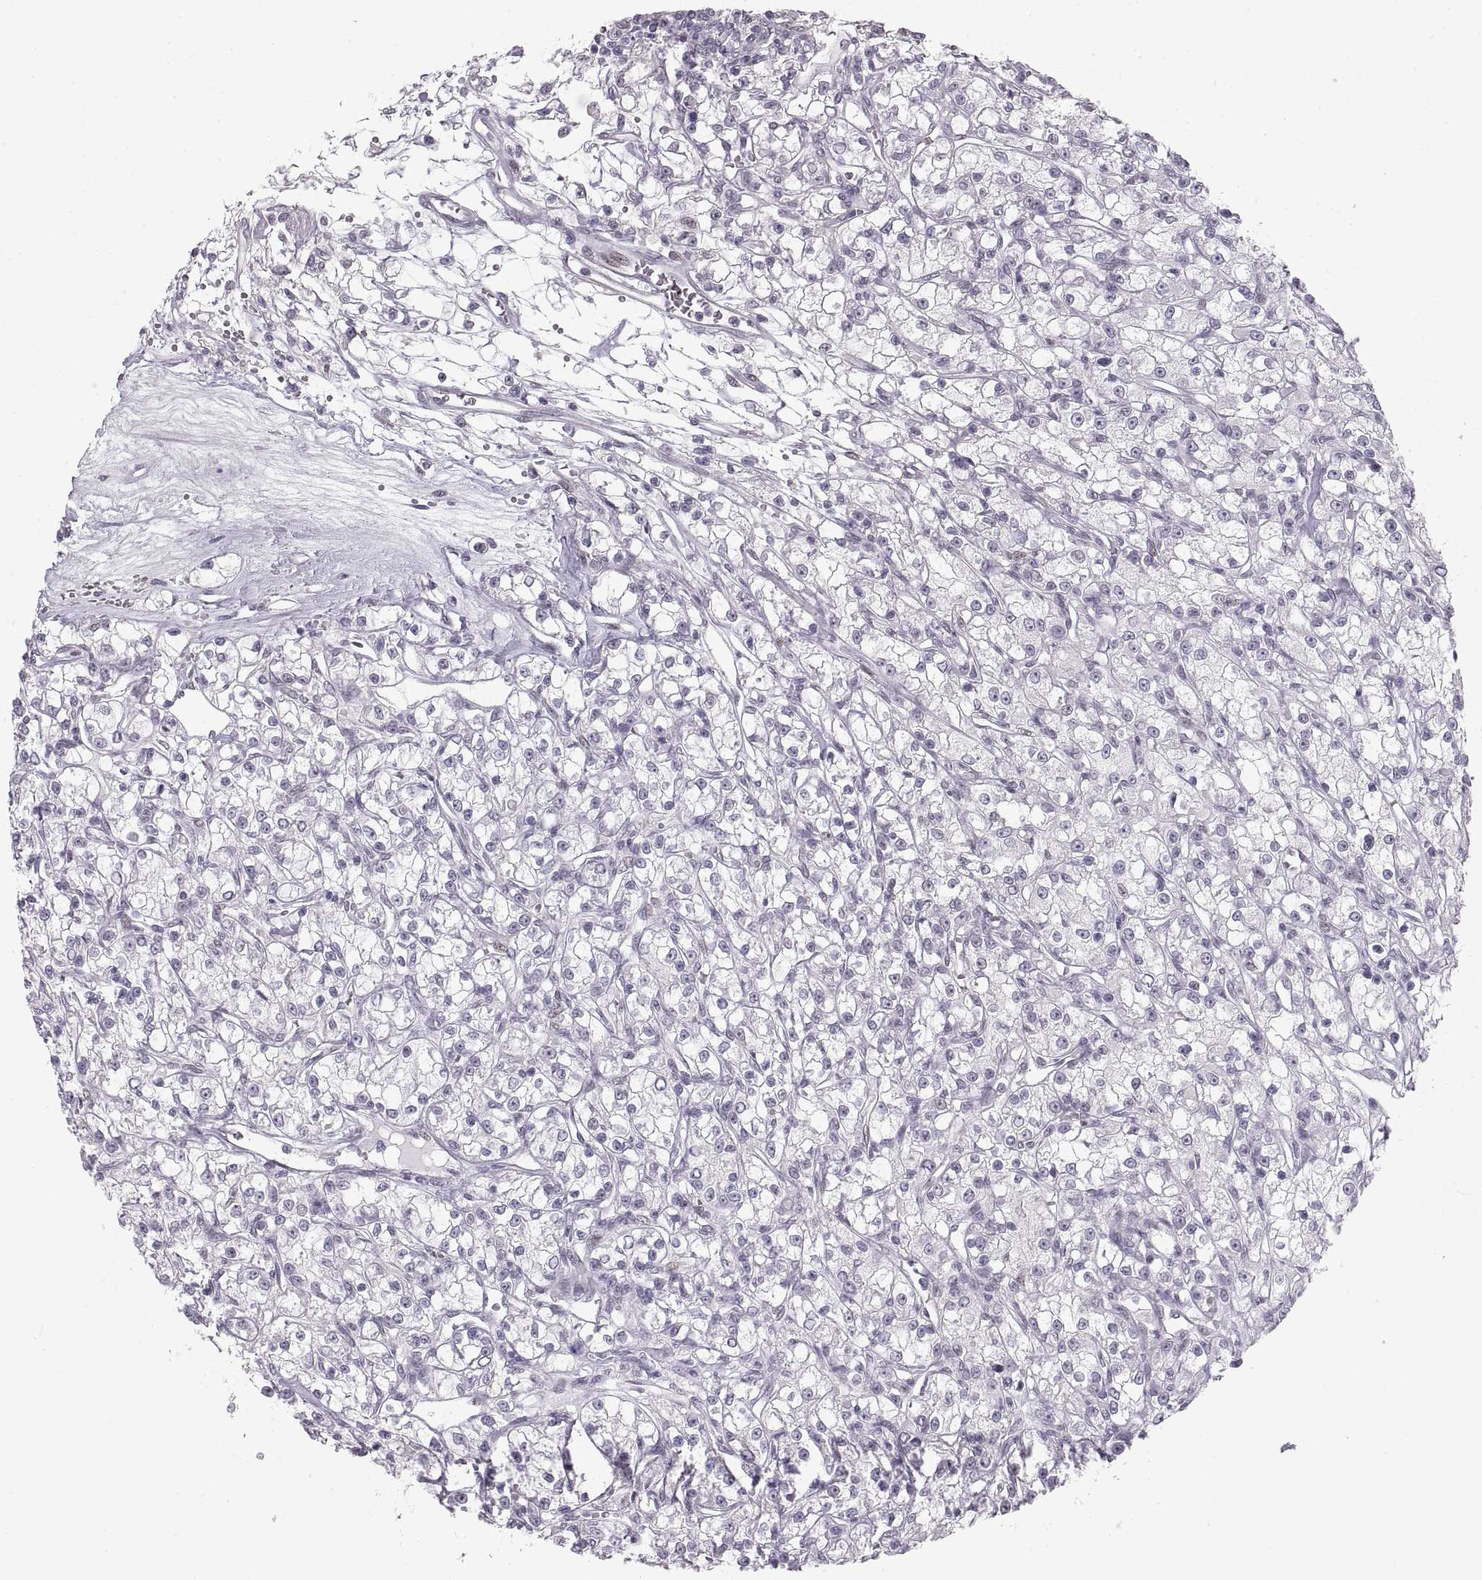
{"staining": {"intensity": "negative", "quantity": "none", "location": "none"}, "tissue": "renal cancer", "cell_type": "Tumor cells", "image_type": "cancer", "snomed": [{"axis": "morphology", "description": "Adenocarcinoma, NOS"}, {"axis": "topography", "description": "Kidney"}], "caption": "Image shows no significant protein positivity in tumor cells of renal cancer (adenocarcinoma). (DAB (3,3'-diaminobenzidine) IHC with hematoxylin counter stain).", "gene": "NANOS3", "patient": {"sex": "female", "age": 59}}